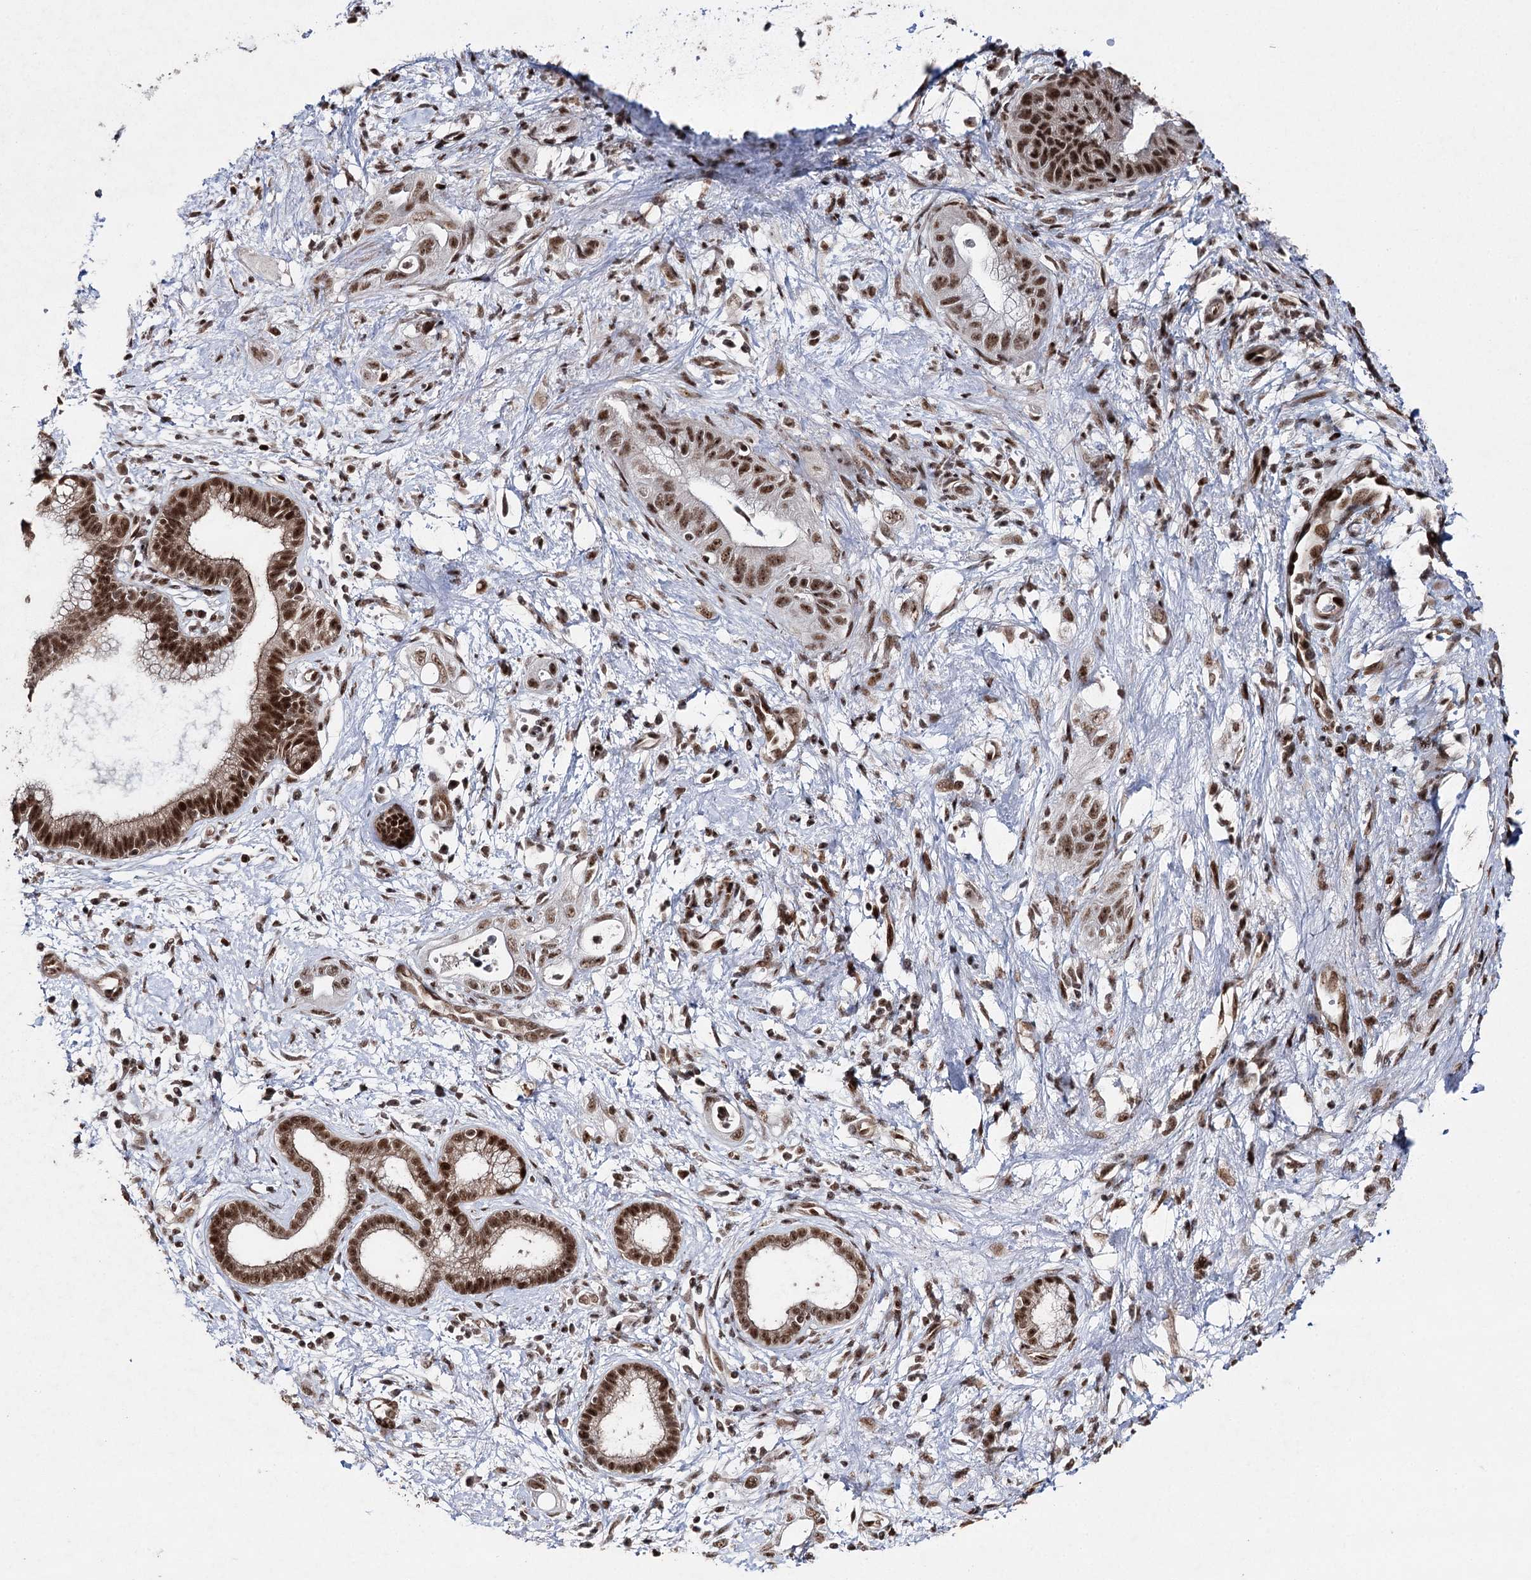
{"staining": {"intensity": "moderate", "quantity": ">75%", "location": "nuclear"}, "tissue": "pancreatic cancer", "cell_type": "Tumor cells", "image_type": "cancer", "snomed": [{"axis": "morphology", "description": "Adenocarcinoma, NOS"}, {"axis": "topography", "description": "Pancreas"}], "caption": "Immunohistochemistry (IHC) micrograph of neoplastic tissue: pancreatic adenocarcinoma stained using IHC shows medium levels of moderate protein expression localized specifically in the nuclear of tumor cells, appearing as a nuclear brown color.", "gene": "PDCD4", "patient": {"sex": "female", "age": 73}}